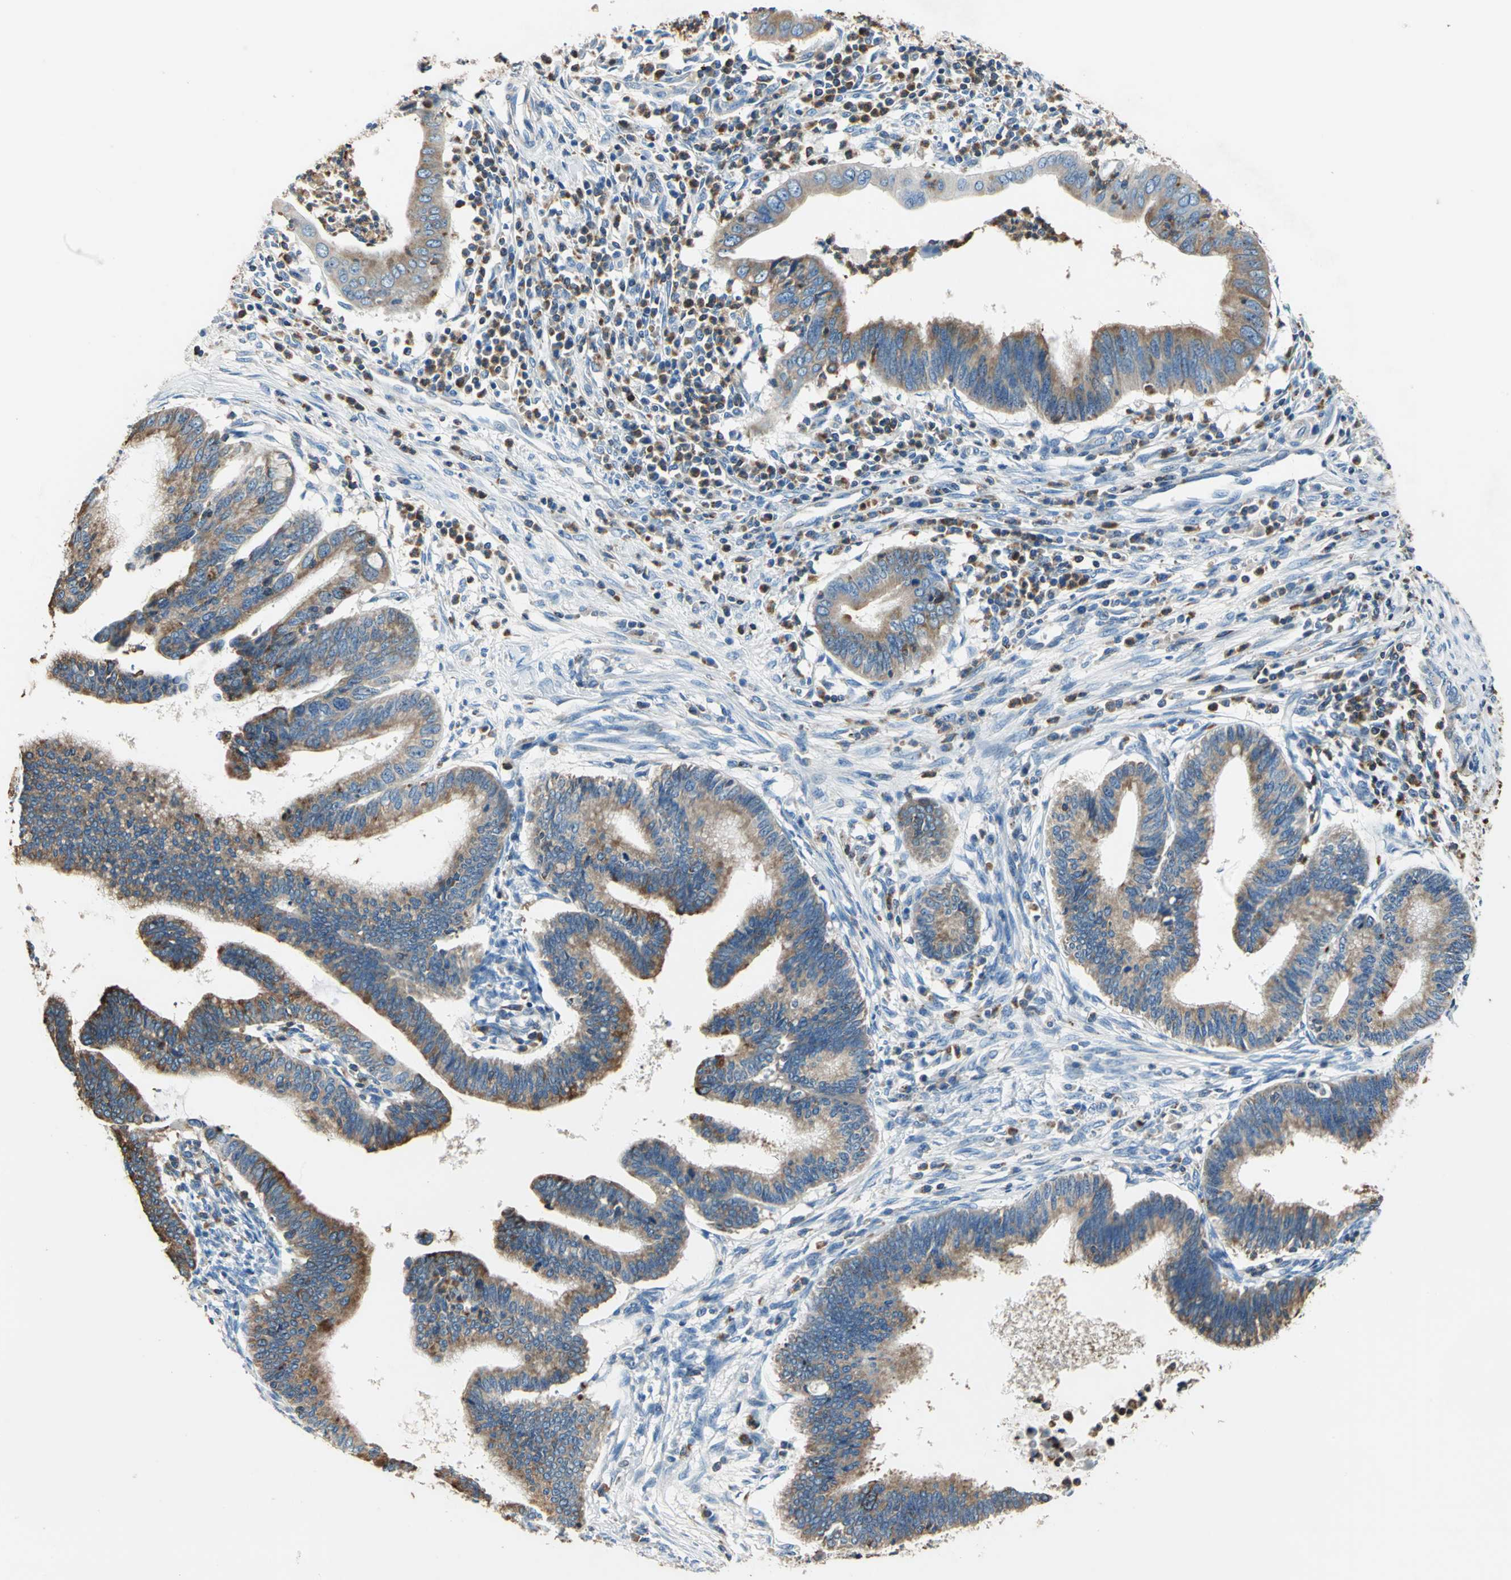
{"staining": {"intensity": "strong", "quantity": ">75%", "location": "cytoplasmic/membranous"}, "tissue": "cervical cancer", "cell_type": "Tumor cells", "image_type": "cancer", "snomed": [{"axis": "morphology", "description": "Adenocarcinoma, NOS"}, {"axis": "topography", "description": "Cervix"}], "caption": "A brown stain highlights strong cytoplasmic/membranous positivity of a protein in cervical cancer tumor cells. (DAB IHC, brown staining for protein, blue staining for nuclei).", "gene": "SEPTIN6", "patient": {"sex": "female", "age": 36}}